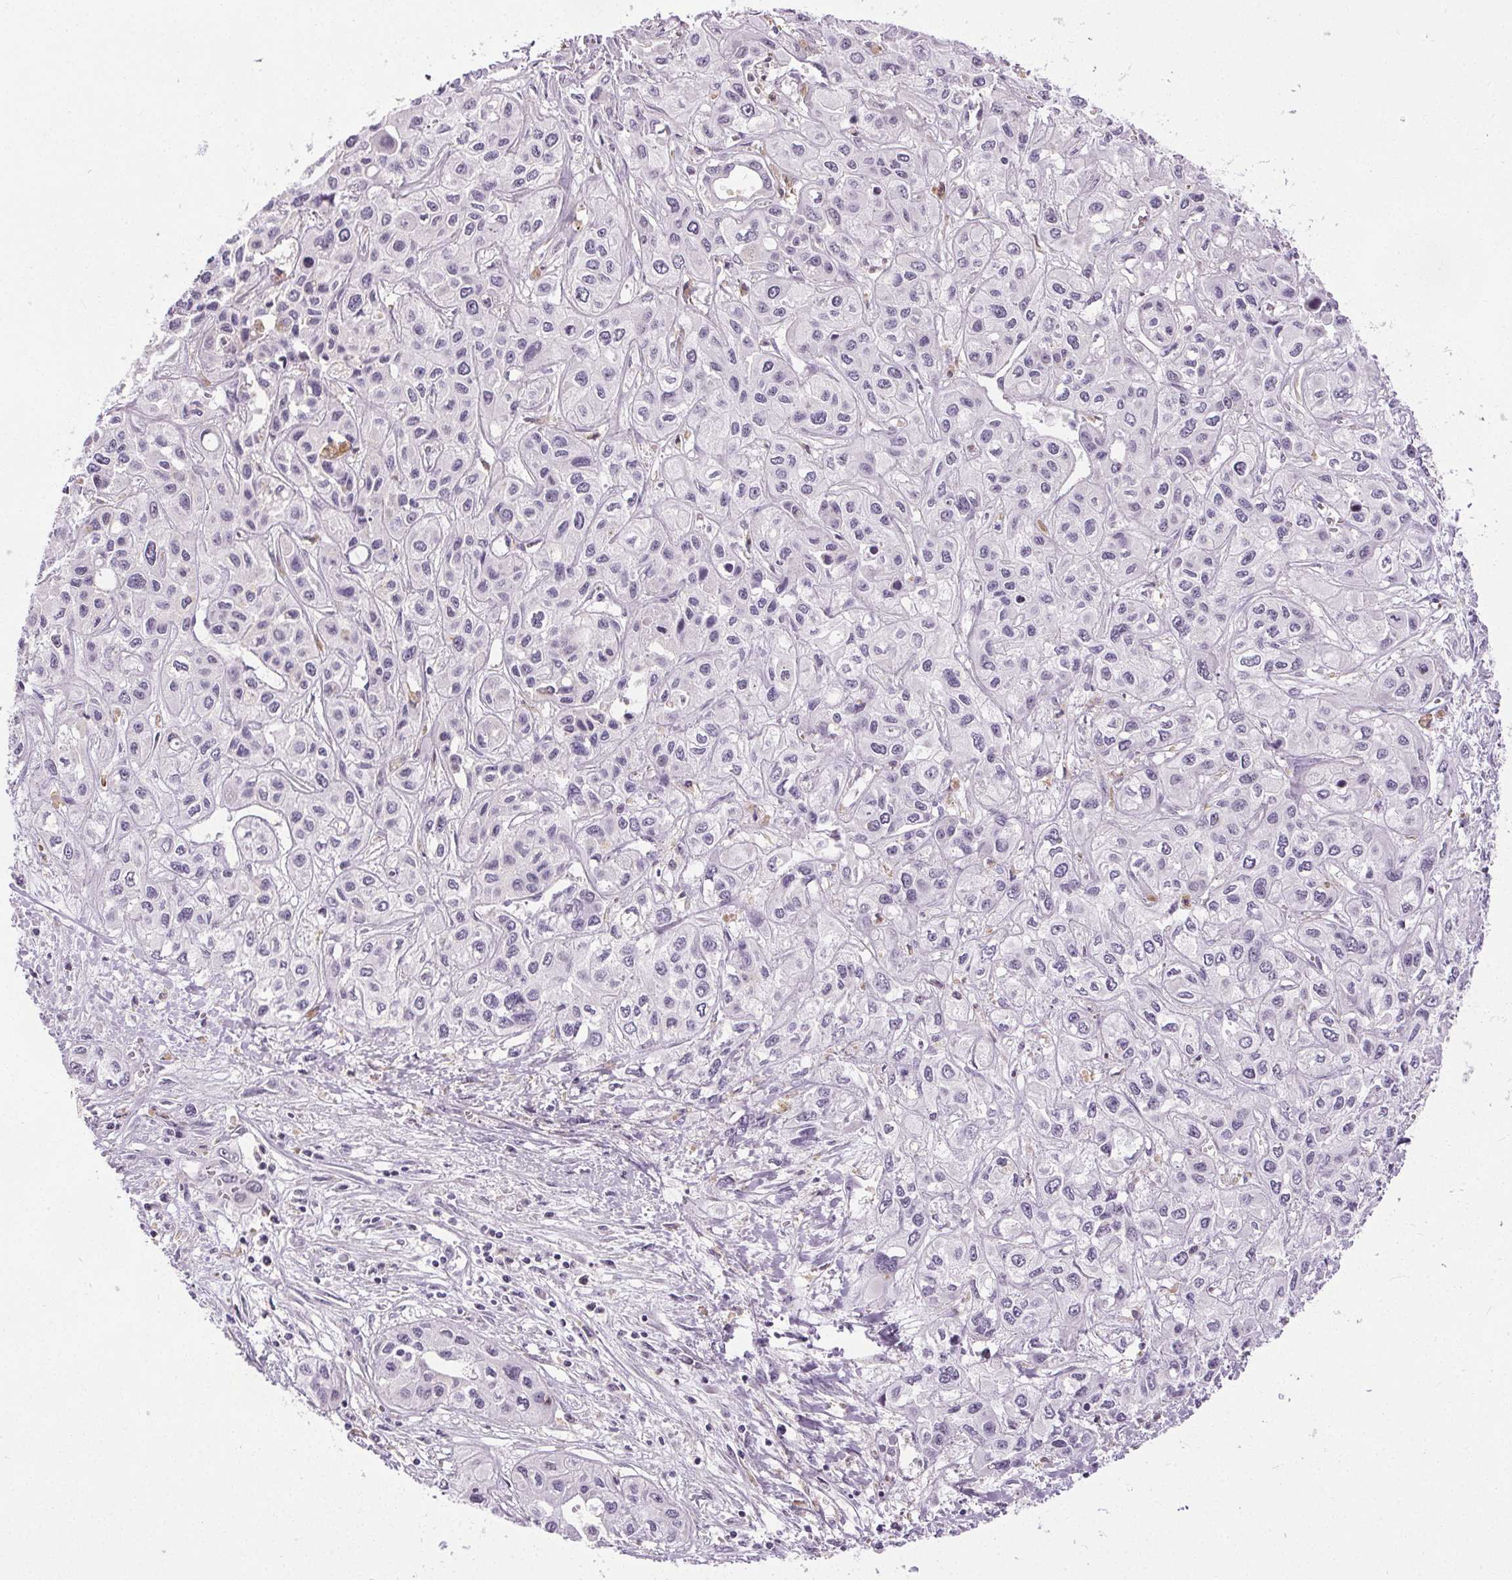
{"staining": {"intensity": "negative", "quantity": "none", "location": "none"}, "tissue": "liver cancer", "cell_type": "Tumor cells", "image_type": "cancer", "snomed": [{"axis": "morphology", "description": "Cholangiocarcinoma"}, {"axis": "topography", "description": "Liver"}], "caption": "High power microscopy image of an IHC micrograph of liver cholangiocarcinoma, revealing no significant positivity in tumor cells.", "gene": "TMEM240", "patient": {"sex": "female", "age": 66}}